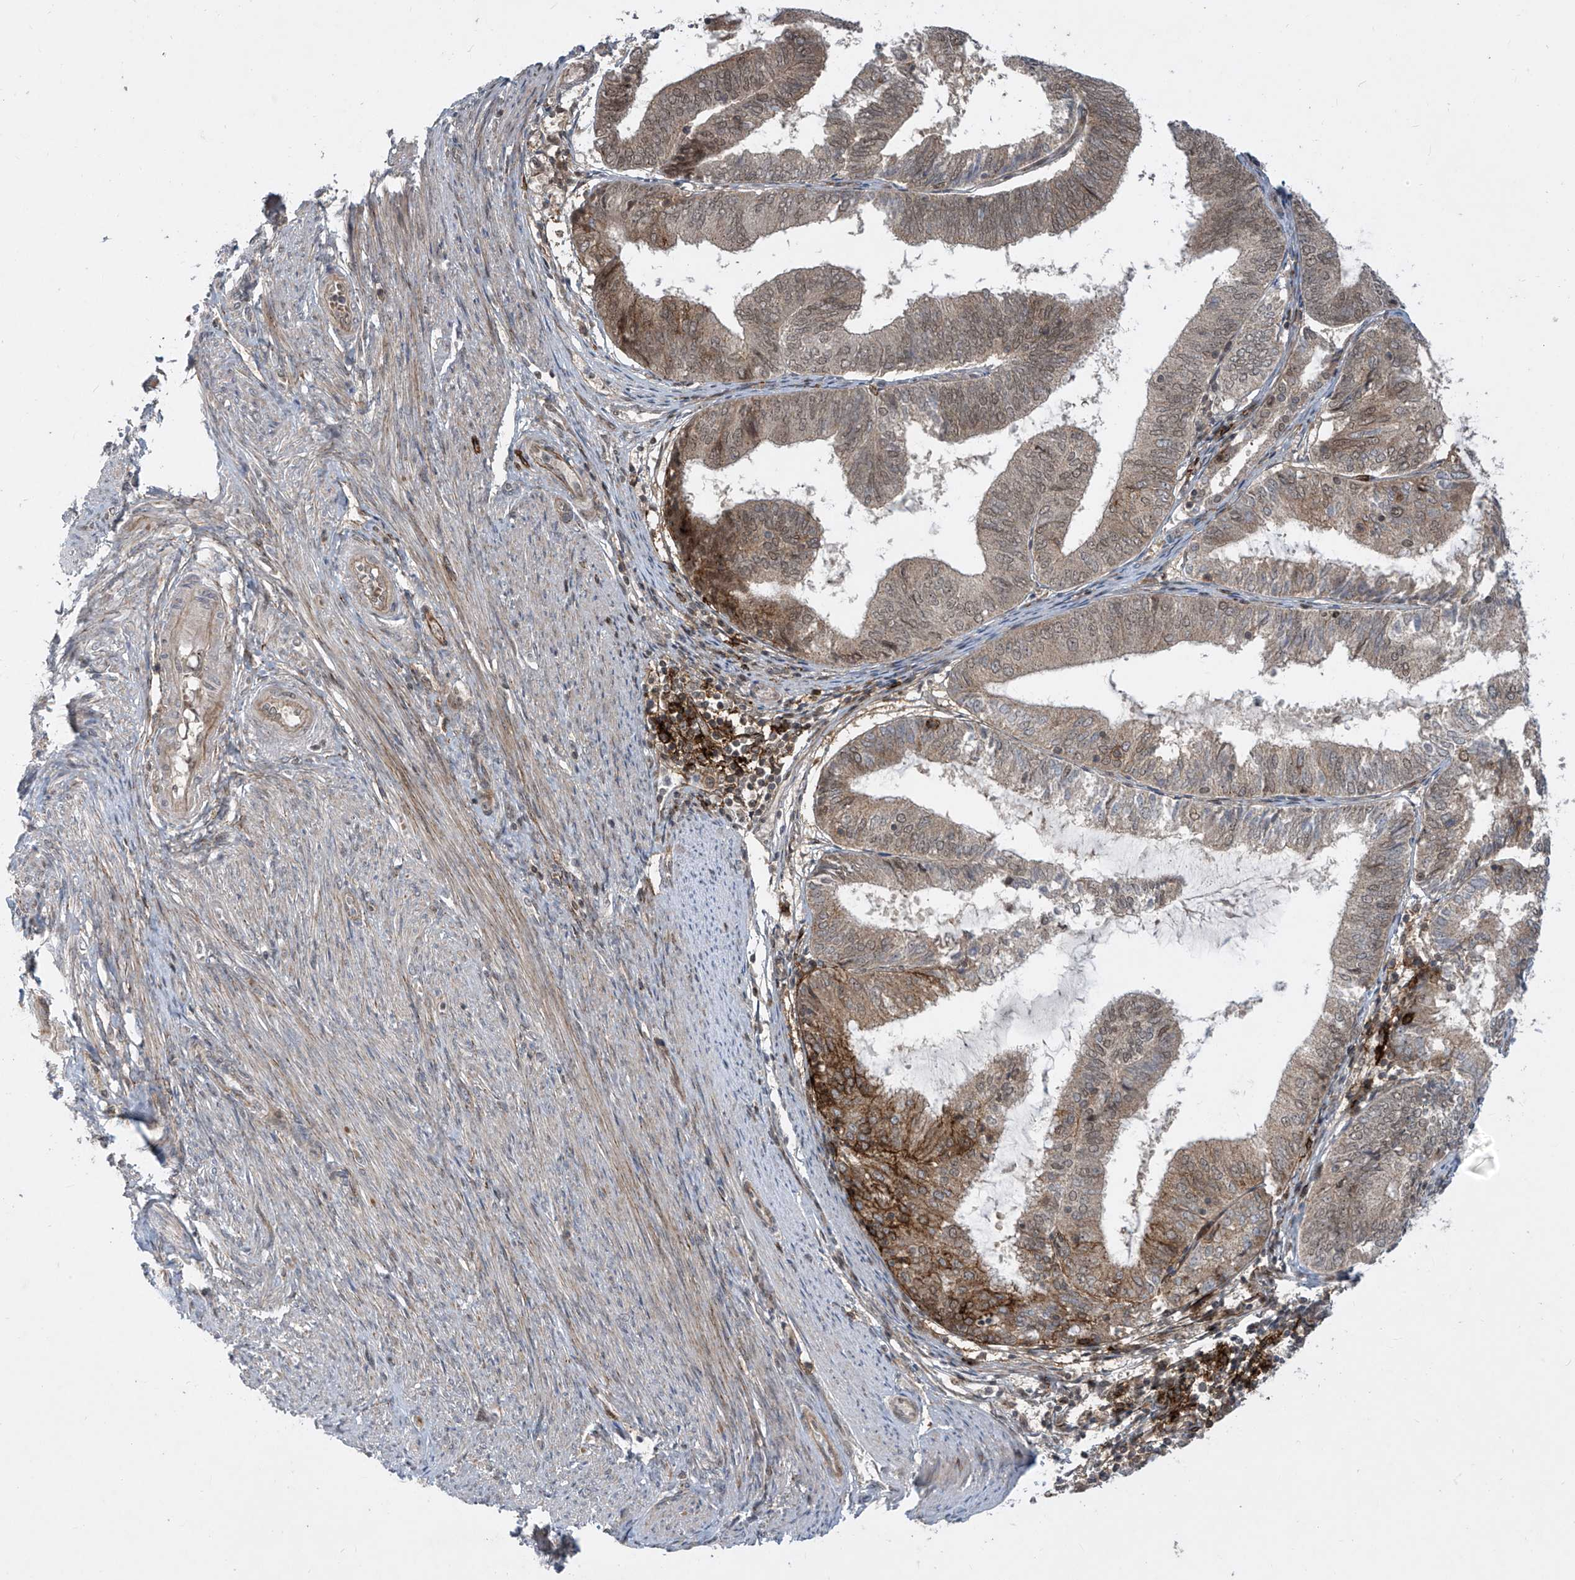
{"staining": {"intensity": "moderate", "quantity": "25%-75%", "location": "cytoplasmic/membranous,nuclear"}, "tissue": "endometrial cancer", "cell_type": "Tumor cells", "image_type": "cancer", "snomed": [{"axis": "morphology", "description": "Adenocarcinoma, NOS"}, {"axis": "topography", "description": "Endometrium"}], "caption": "Human endometrial adenocarcinoma stained with a protein marker demonstrates moderate staining in tumor cells.", "gene": "LAGE3", "patient": {"sex": "female", "age": 81}}